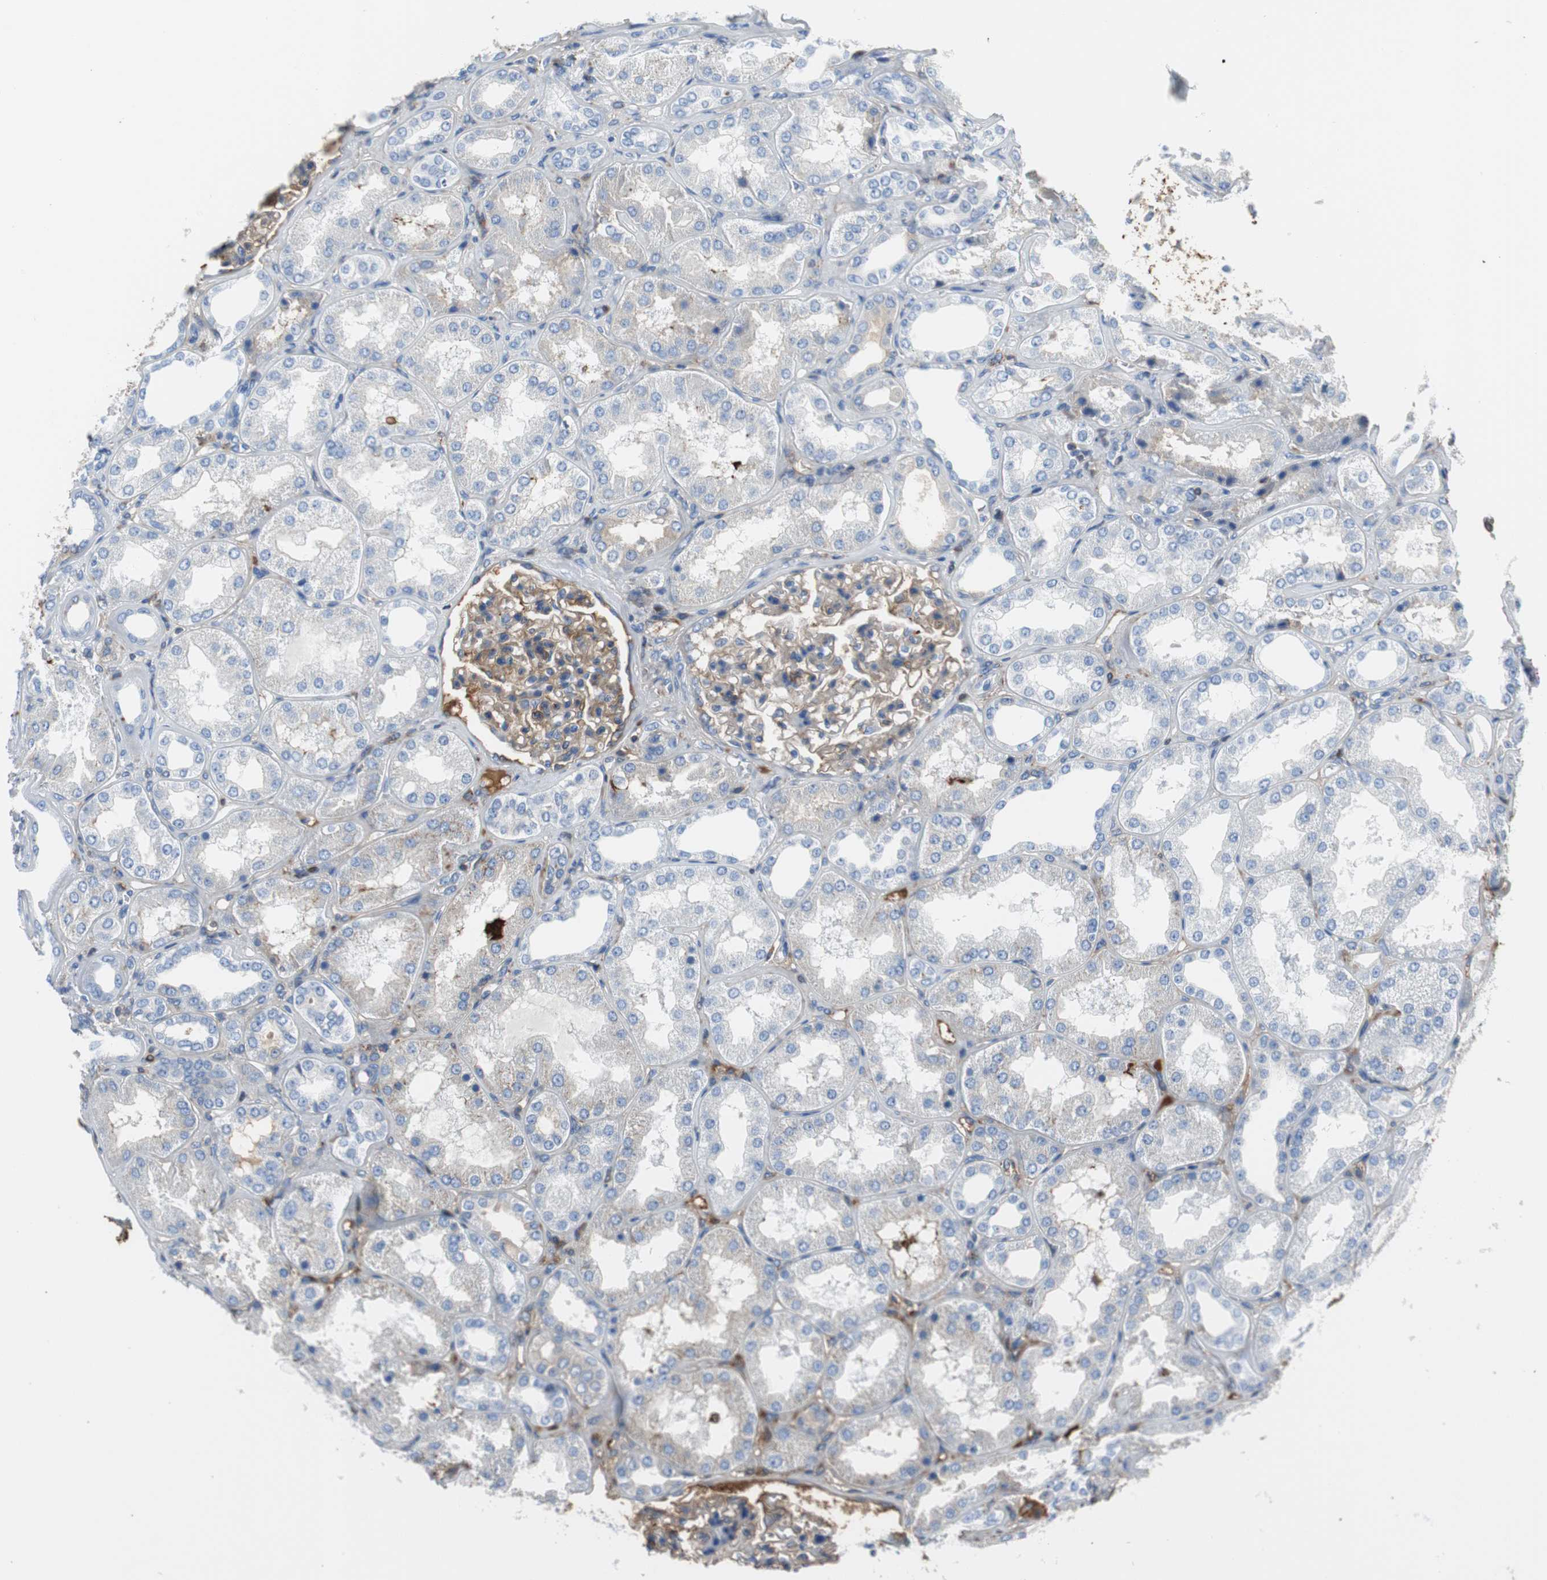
{"staining": {"intensity": "moderate", "quantity": "25%-75%", "location": "cytoplasmic/membranous"}, "tissue": "kidney", "cell_type": "Cells in glomeruli", "image_type": "normal", "snomed": [{"axis": "morphology", "description": "Normal tissue, NOS"}, {"axis": "topography", "description": "Kidney"}], "caption": "A high-resolution image shows immunohistochemistry (IHC) staining of benign kidney, which shows moderate cytoplasmic/membranous expression in about 25%-75% of cells in glomeruli. Immunohistochemistry stains the protein in brown and the nuclei are stained blue.", "gene": "APCS", "patient": {"sex": "female", "age": 56}}